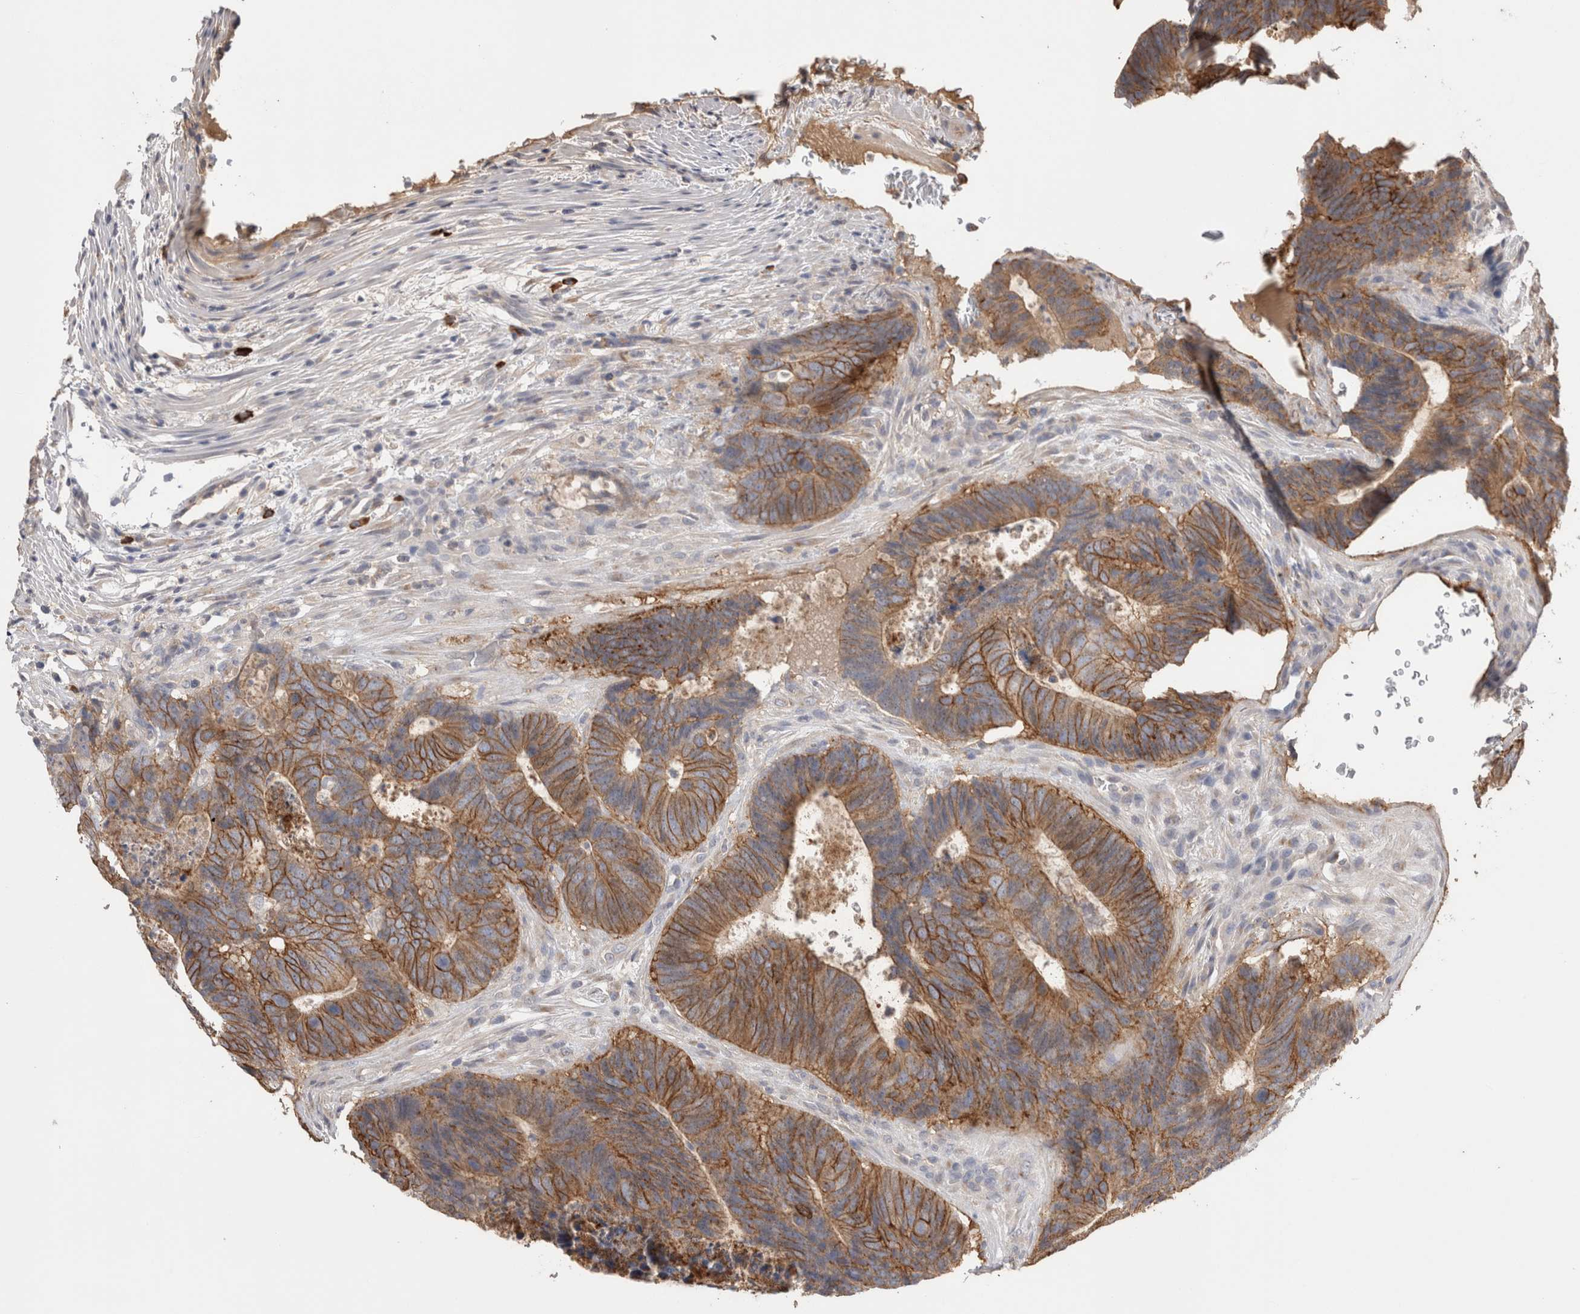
{"staining": {"intensity": "moderate", "quantity": "25%-75%", "location": "cytoplasmic/membranous"}, "tissue": "colorectal cancer", "cell_type": "Tumor cells", "image_type": "cancer", "snomed": [{"axis": "morphology", "description": "Adenocarcinoma, NOS"}, {"axis": "topography", "description": "Colon"}], "caption": "Human adenocarcinoma (colorectal) stained for a protein (brown) demonstrates moderate cytoplasmic/membranous positive staining in about 25%-75% of tumor cells.", "gene": "PPP3CC", "patient": {"sex": "male", "age": 56}}